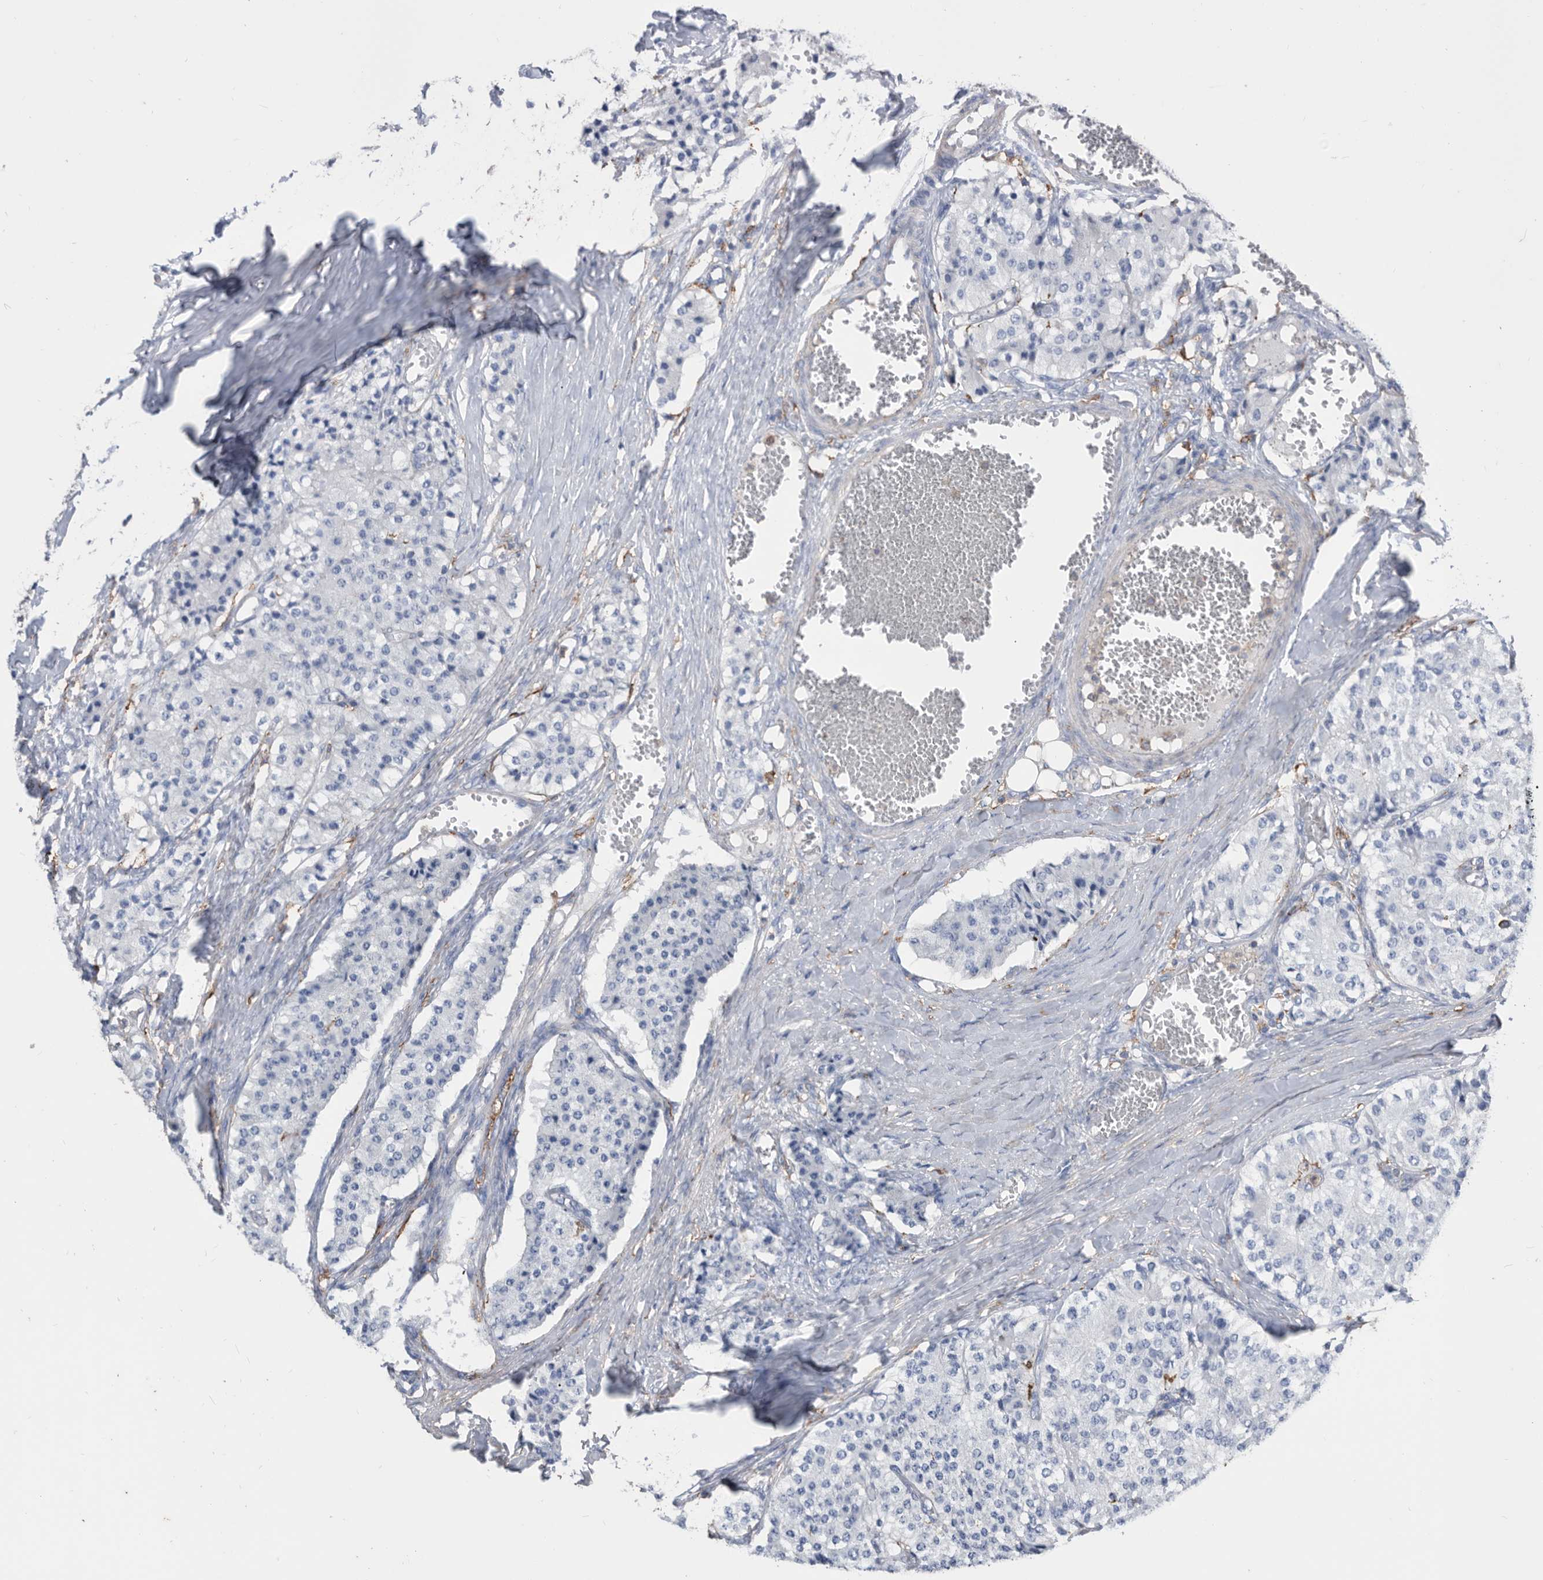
{"staining": {"intensity": "negative", "quantity": "none", "location": "none"}, "tissue": "carcinoid", "cell_type": "Tumor cells", "image_type": "cancer", "snomed": [{"axis": "morphology", "description": "Carcinoid, malignant, NOS"}, {"axis": "topography", "description": "Colon"}], "caption": "Tumor cells are negative for brown protein staining in carcinoid.", "gene": "MS4A4A", "patient": {"sex": "female", "age": 52}}